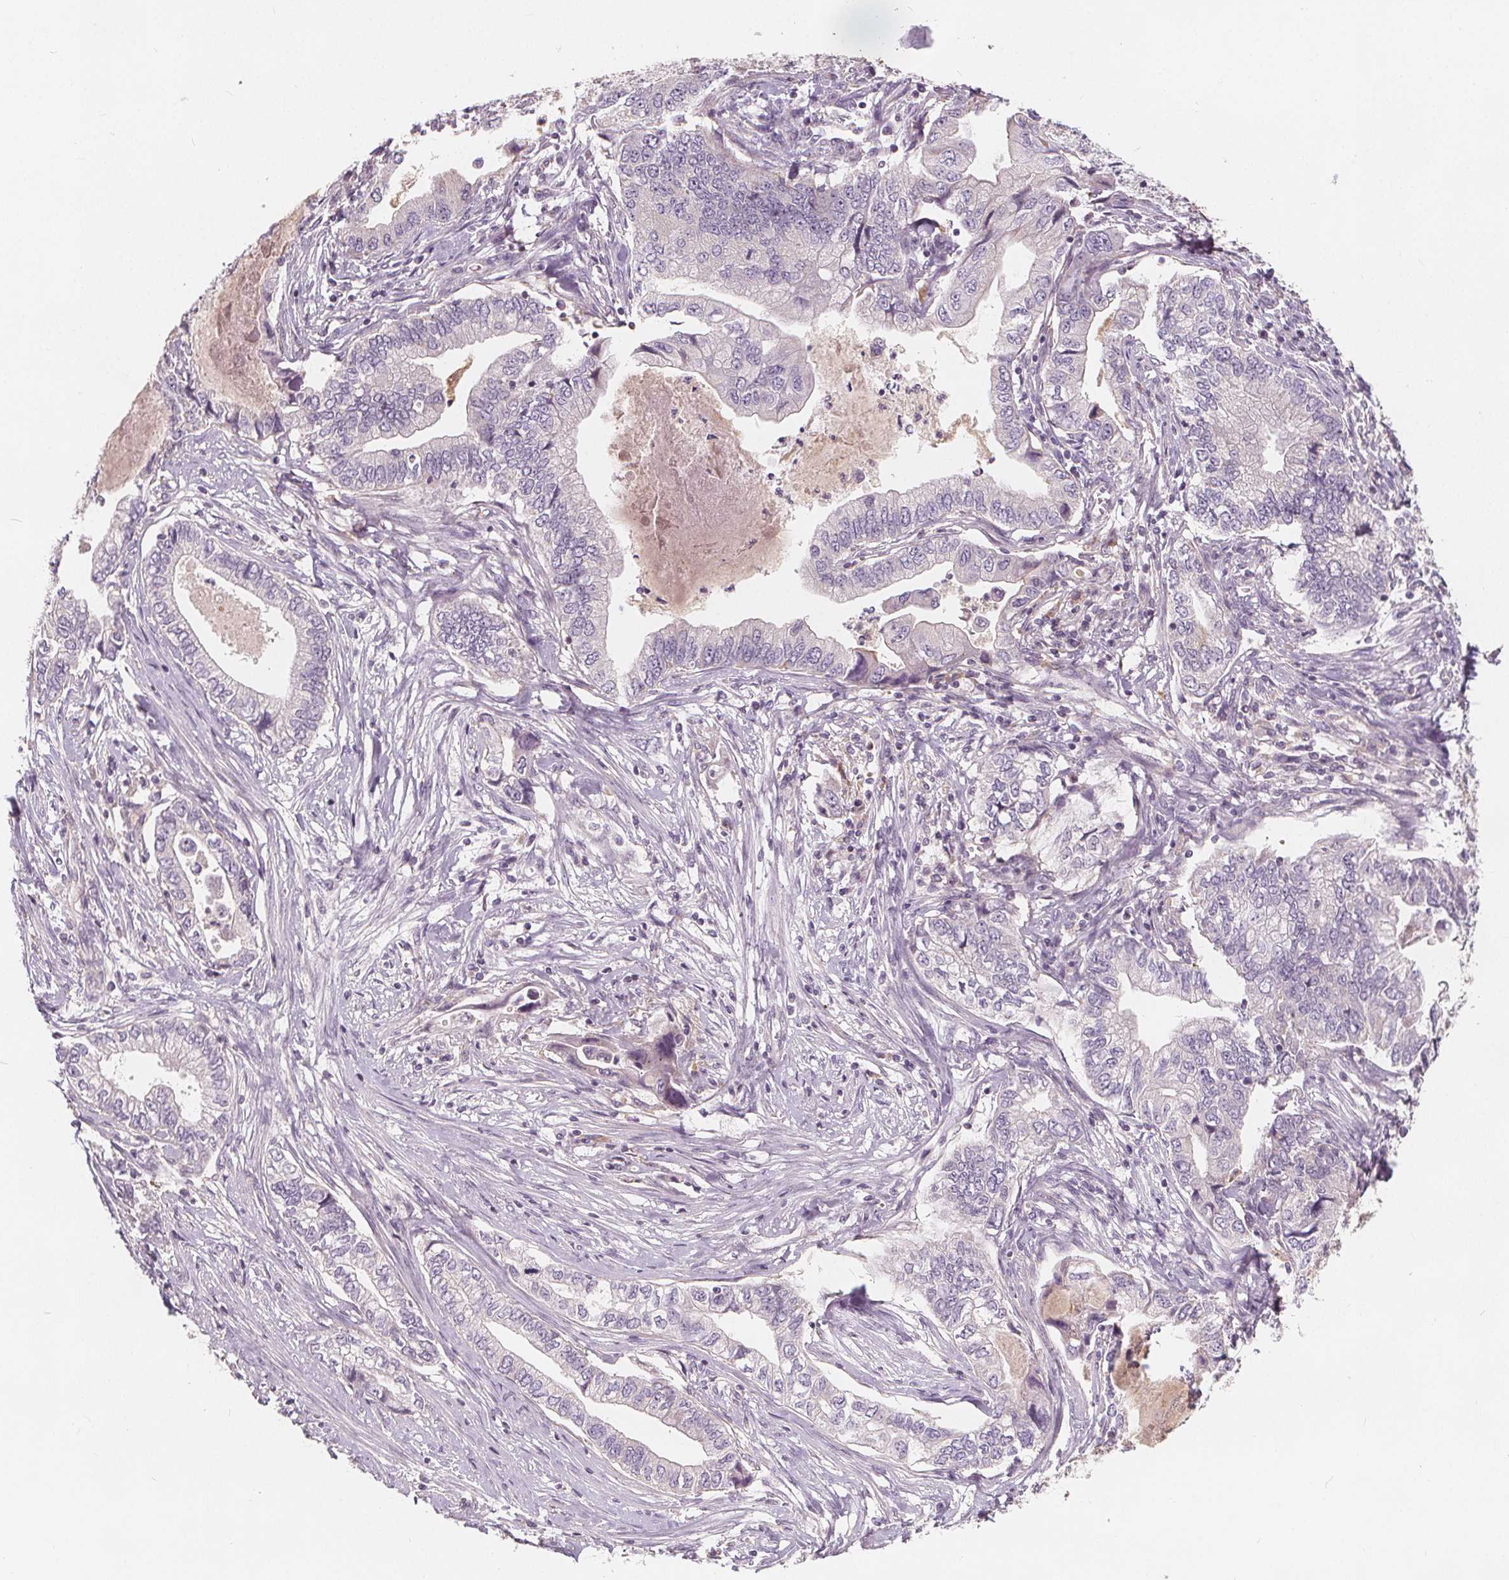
{"staining": {"intensity": "negative", "quantity": "none", "location": "none"}, "tissue": "stomach cancer", "cell_type": "Tumor cells", "image_type": "cancer", "snomed": [{"axis": "morphology", "description": "Adenocarcinoma, NOS"}, {"axis": "topography", "description": "Pancreas"}, {"axis": "topography", "description": "Stomach, upper"}], "caption": "Tumor cells show no significant protein positivity in stomach adenocarcinoma. The staining was performed using DAB (3,3'-diaminobenzidine) to visualize the protein expression in brown, while the nuclei were stained in blue with hematoxylin (Magnification: 20x).", "gene": "DRC3", "patient": {"sex": "male", "age": 77}}